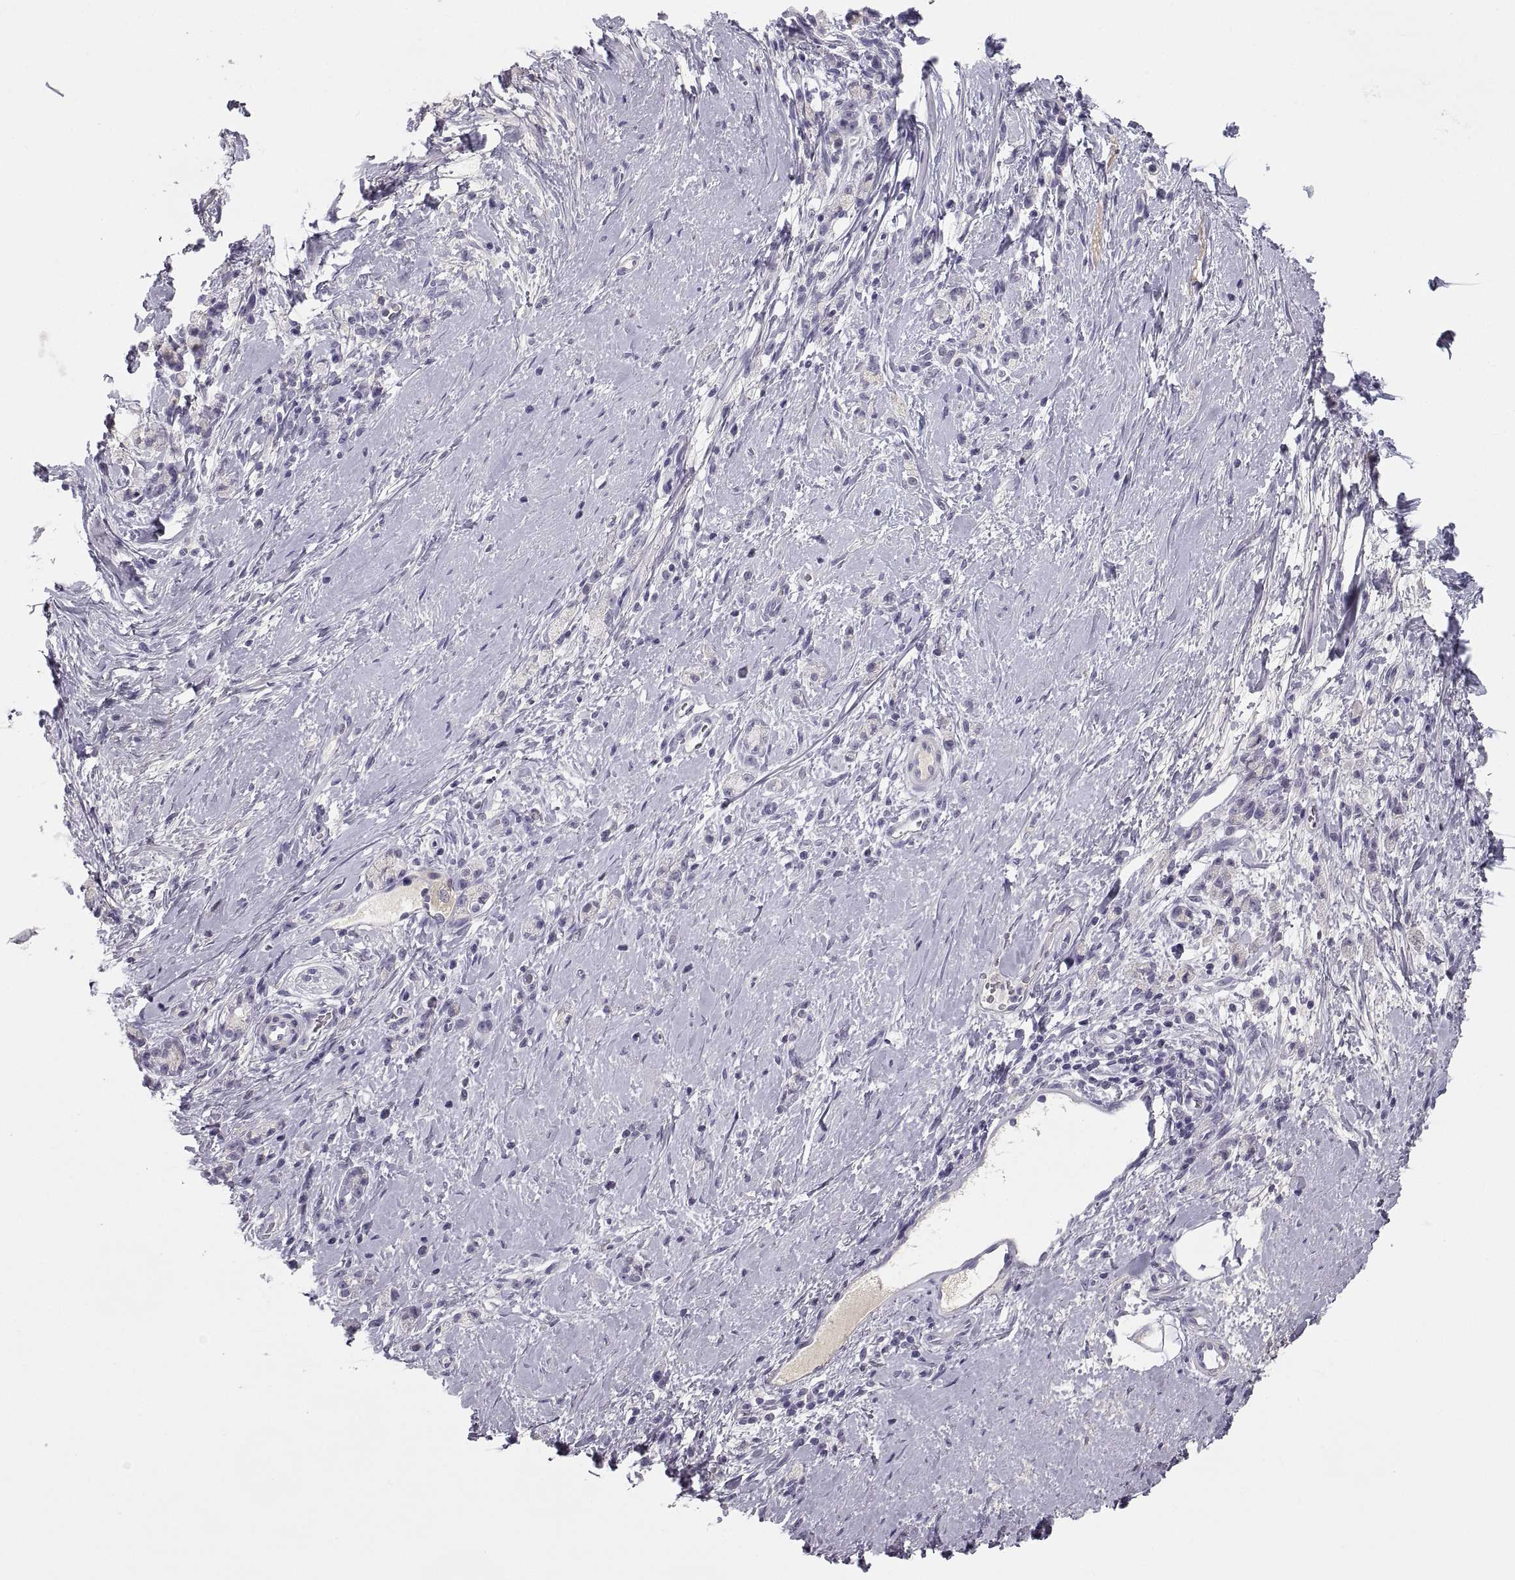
{"staining": {"intensity": "negative", "quantity": "none", "location": "none"}, "tissue": "stomach cancer", "cell_type": "Tumor cells", "image_type": "cancer", "snomed": [{"axis": "morphology", "description": "Adenocarcinoma, NOS"}, {"axis": "topography", "description": "Stomach"}], "caption": "A high-resolution image shows immunohistochemistry staining of stomach adenocarcinoma, which reveals no significant expression in tumor cells. (Immunohistochemistry (ihc), brightfield microscopy, high magnification).", "gene": "MAGEB2", "patient": {"sex": "male", "age": 58}}